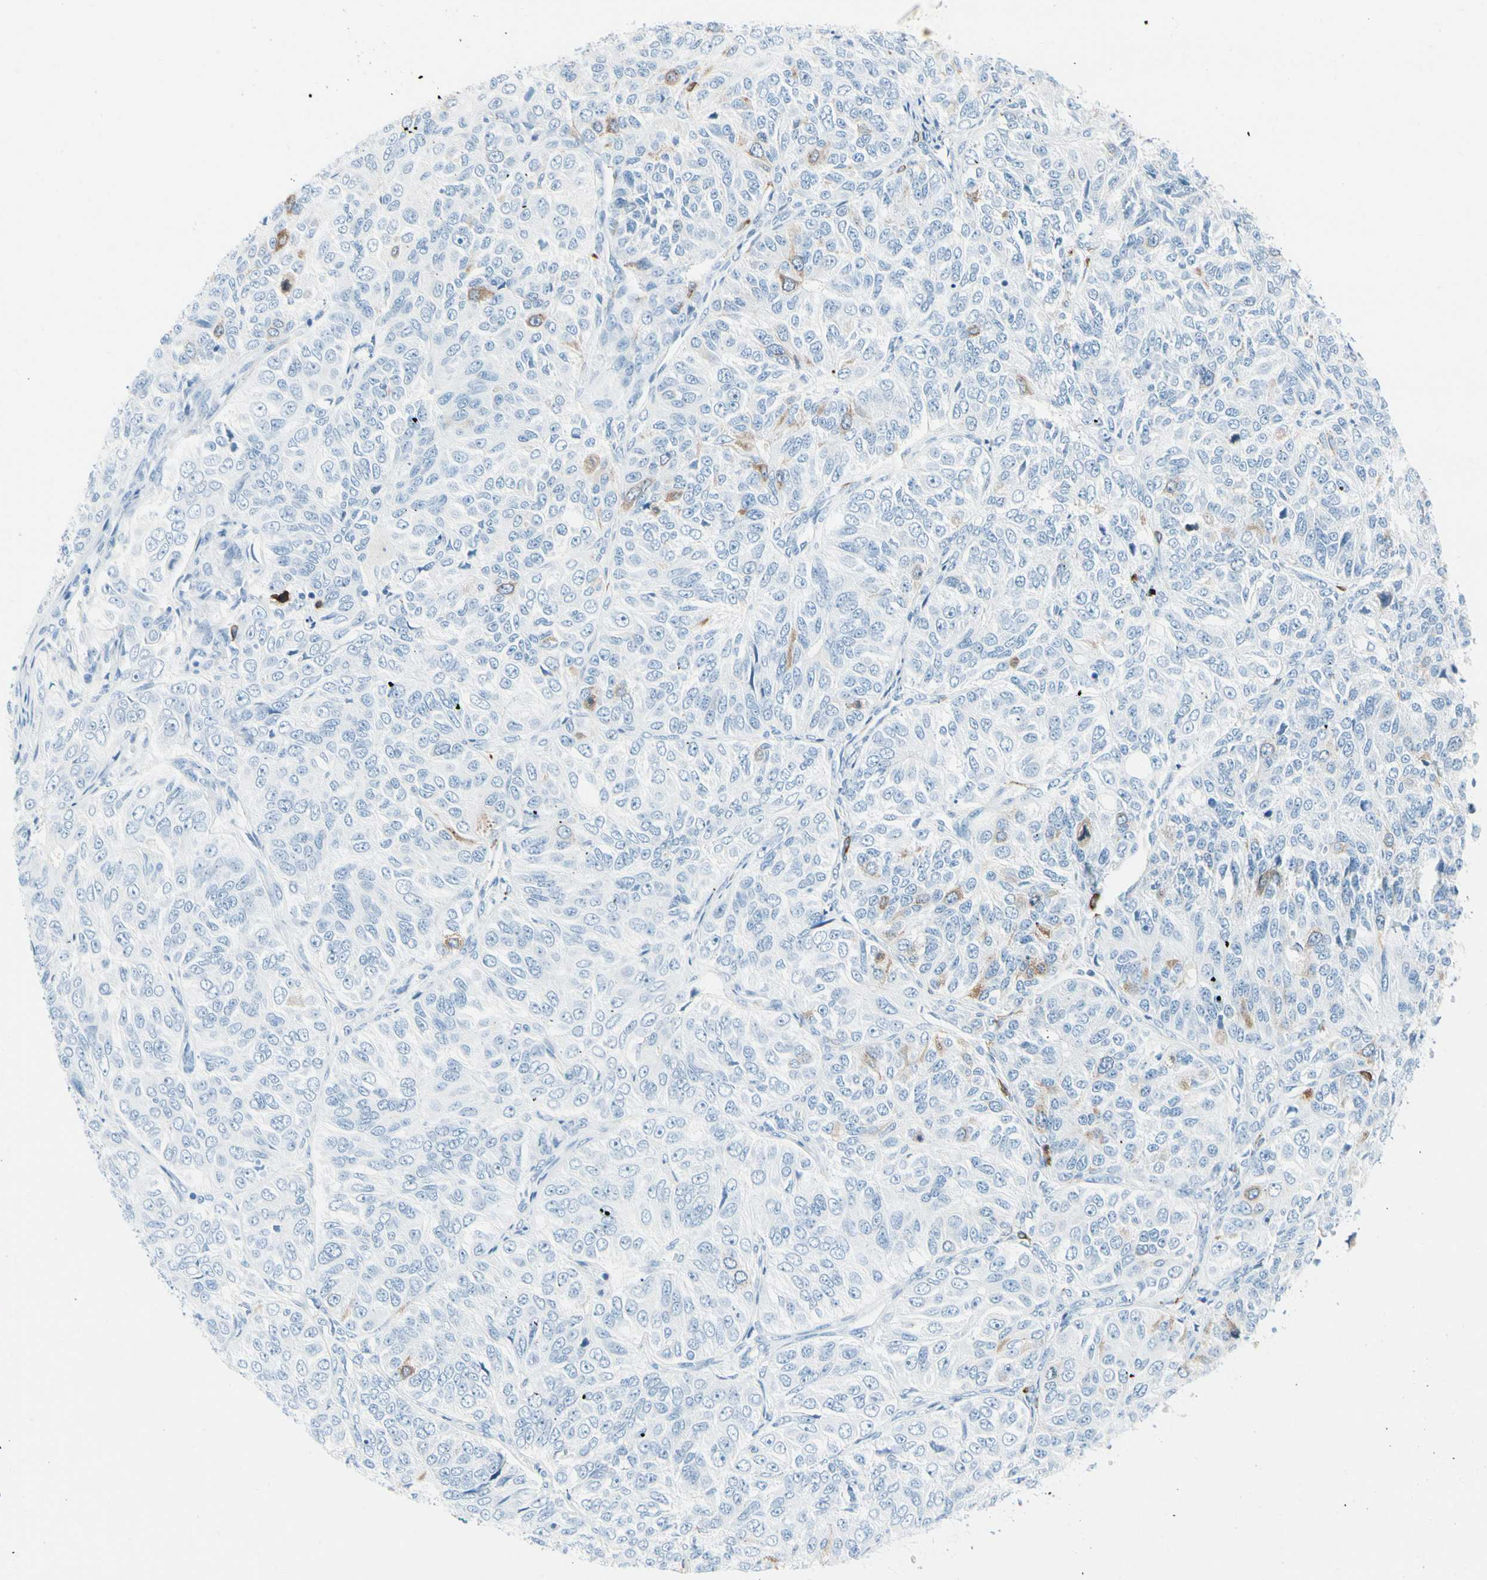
{"staining": {"intensity": "negative", "quantity": "none", "location": "none"}, "tissue": "ovarian cancer", "cell_type": "Tumor cells", "image_type": "cancer", "snomed": [{"axis": "morphology", "description": "Carcinoma, endometroid"}, {"axis": "topography", "description": "Ovary"}], "caption": "Tumor cells show no significant expression in ovarian cancer (endometroid carcinoma). (Brightfield microscopy of DAB (3,3'-diaminobenzidine) immunohistochemistry at high magnification).", "gene": "TACC3", "patient": {"sex": "female", "age": 51}}